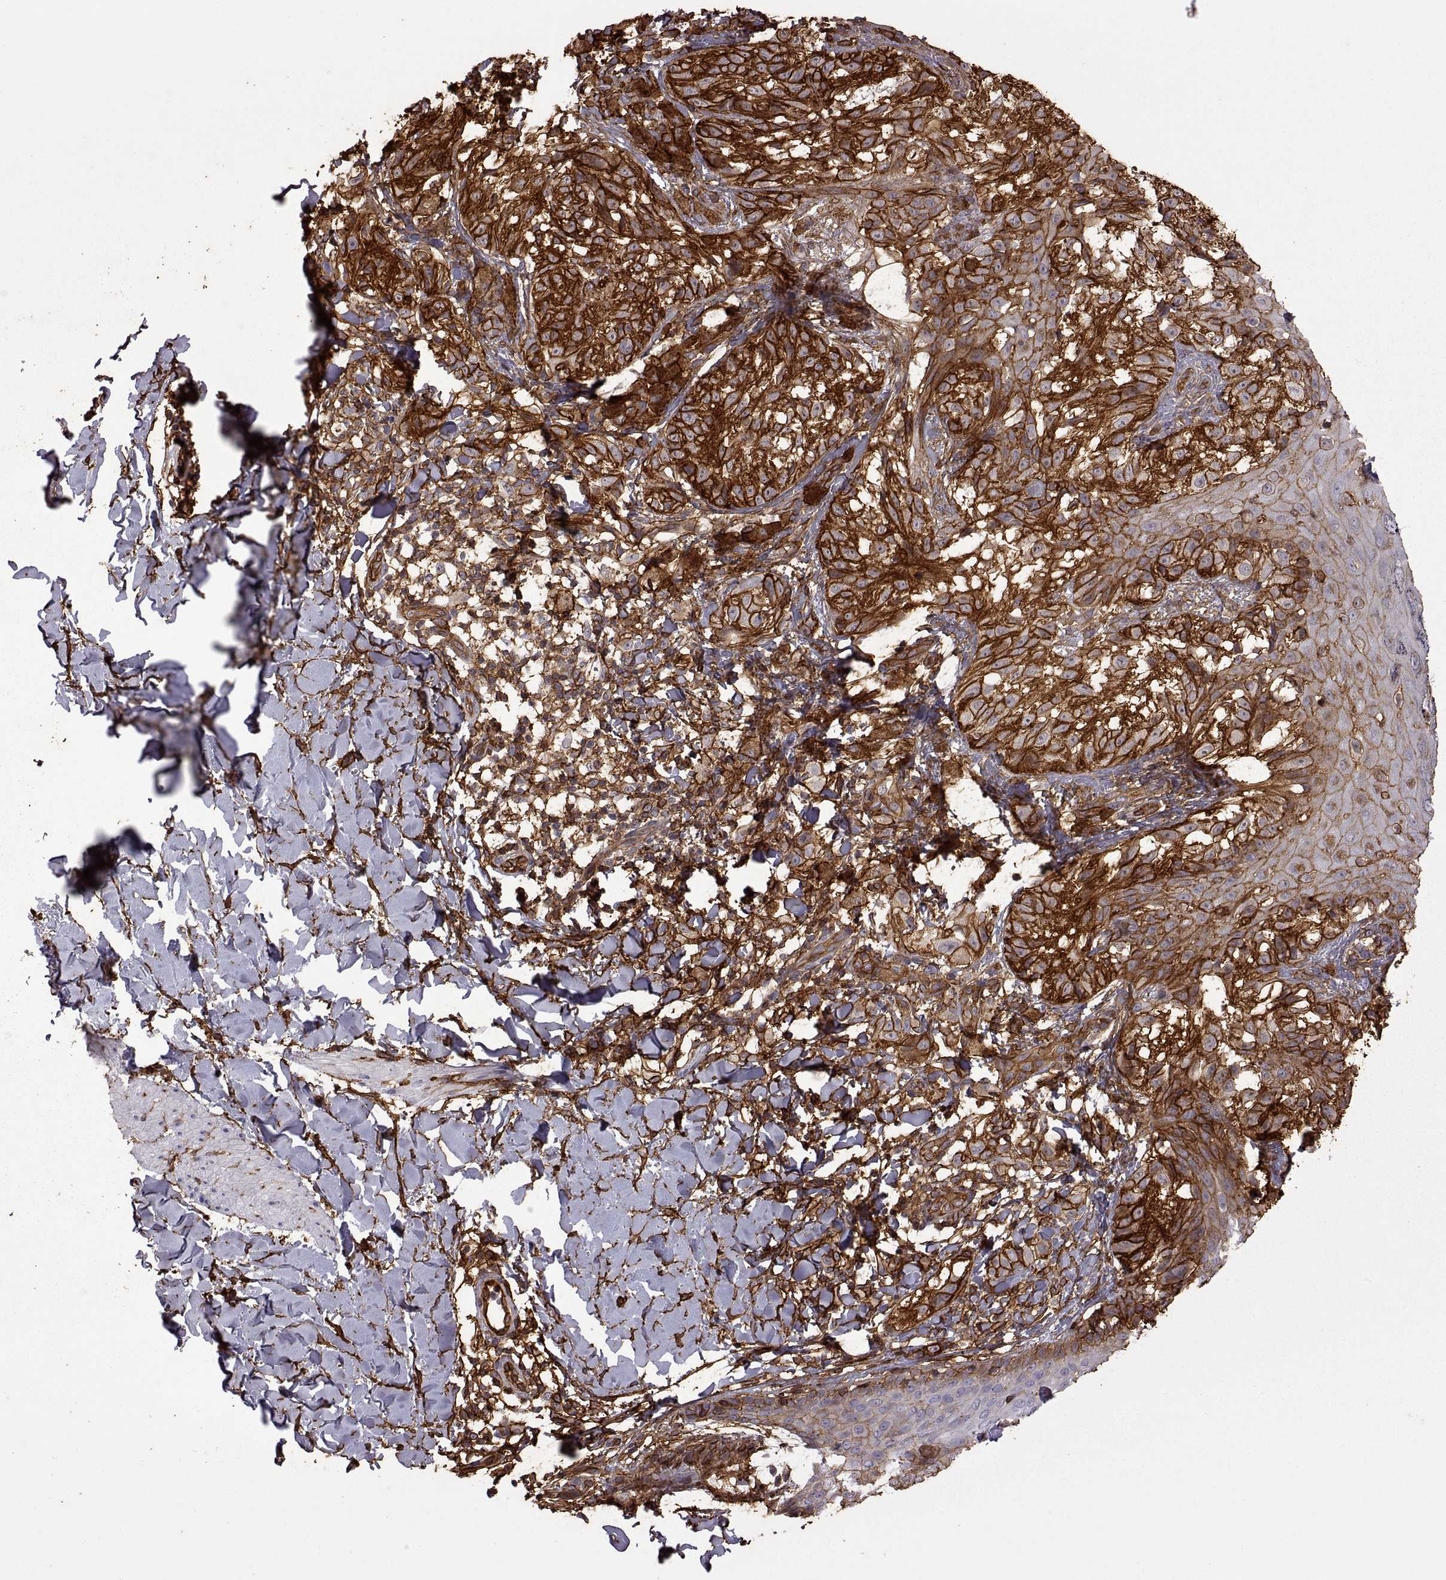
{"staining": {"intensity": "strong", "quantity": ">75%", "location": "cytoplasmic/membranous"}, "tissue": "melanoma", "cell_type": "Tumor cells", "image_type": "cancer", "snomed": [{"axis": "morphology", "description": "Malignant melanoma, NOS"}, {"axis": "topography", "description": "Skin"}], "caption": "High-power microscopy captured an IHC photomicrograph of malignant melanoma, revealing strong cytoplasmic/membranous positivity in approximately >75% of tumor cells.", "gene": "S100A10", "patient": {"sex": "male", "age": 36}}